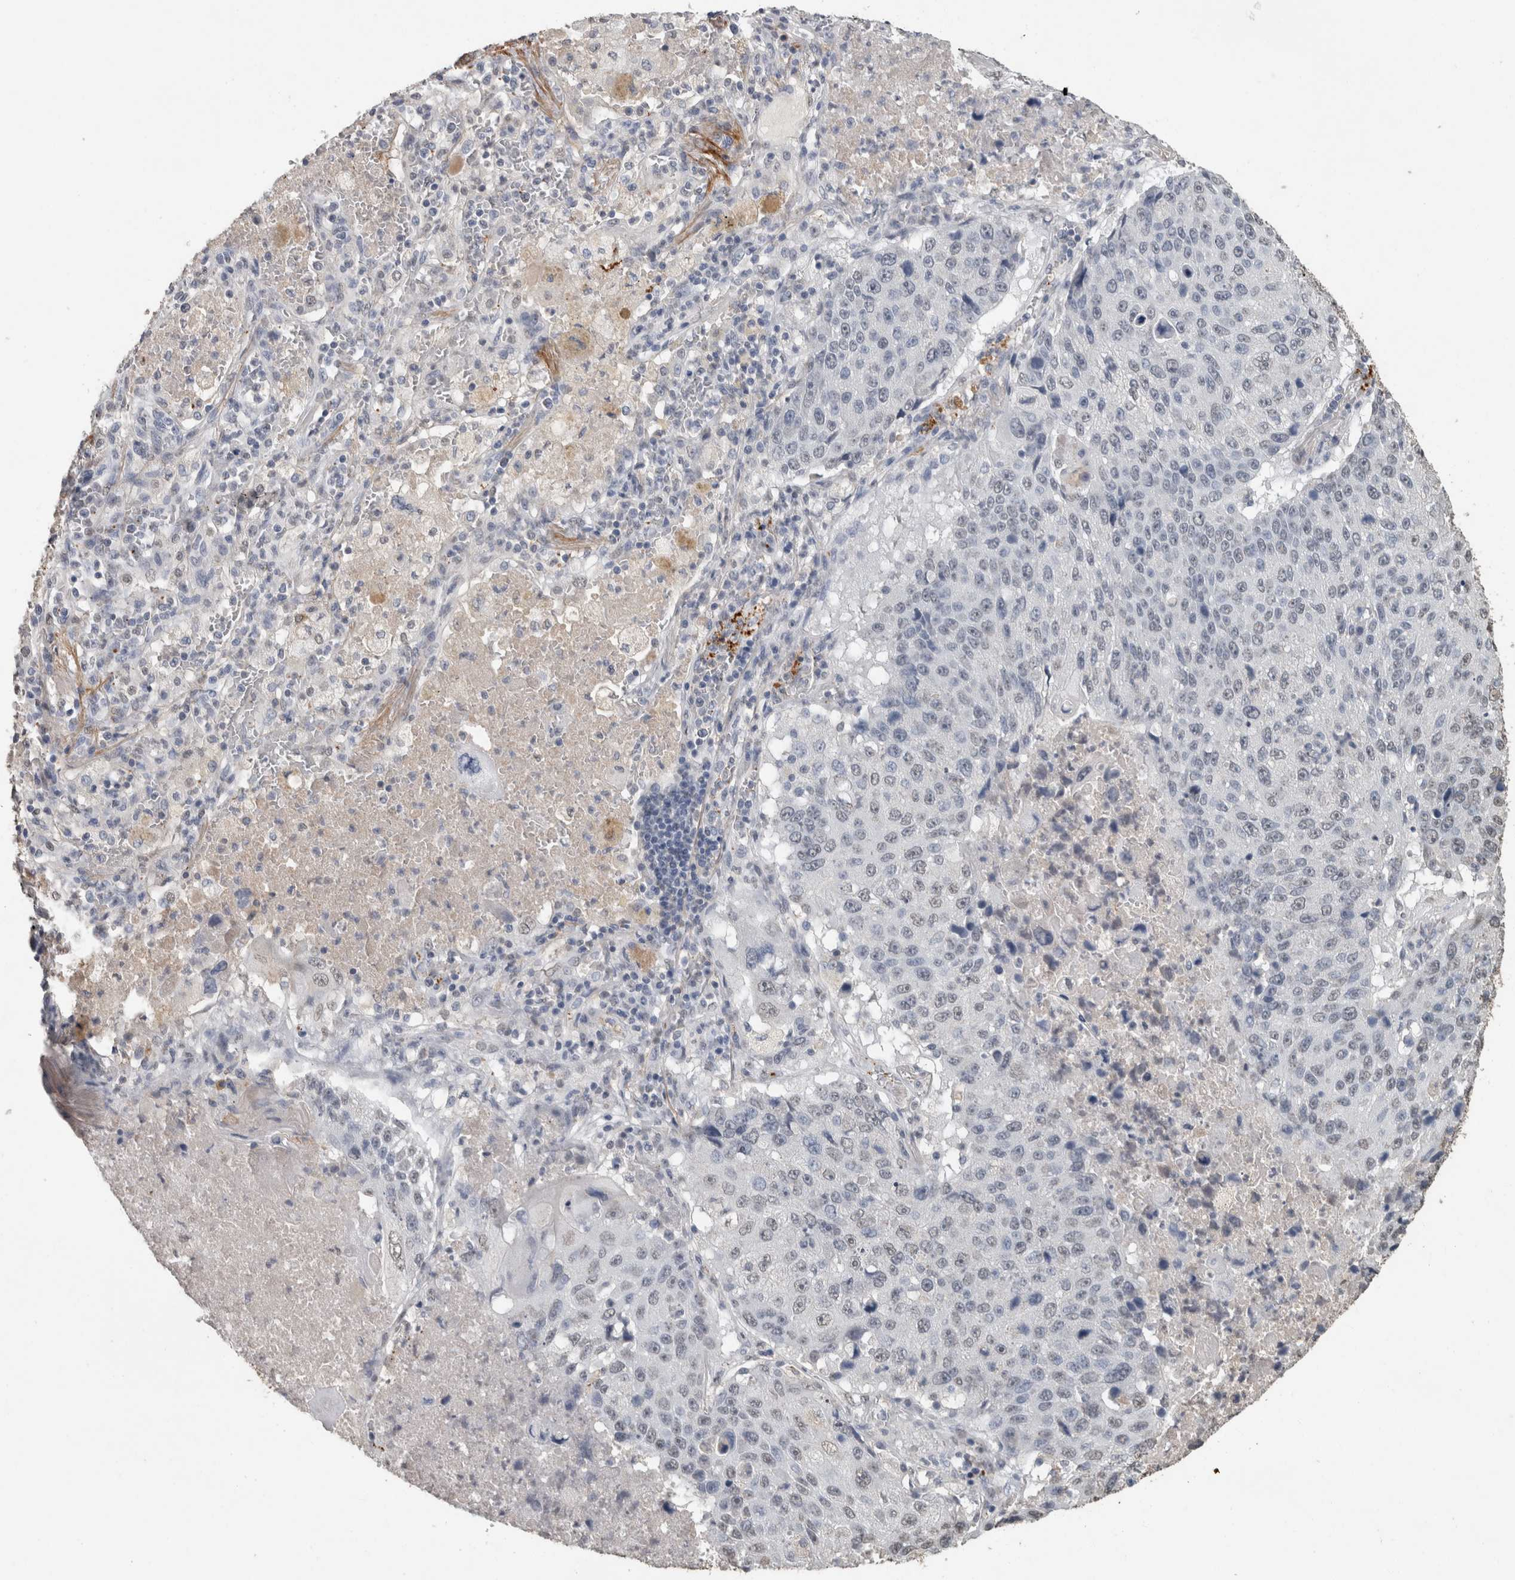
{"staining": {"intensity": "negative", "quantity": "none", "location": "none"}, "tissue": "lung cancer", "cell_type": "Tumor cells", "image_type": "cancer", "snomed": [{"axis": "morphology", "description": "Squamous cell carcinoma, NOS"}, {"axis": "topography", "description": "Lung"}], "caption": "Immunohistochemical staining of human squamous cell carcinoma (lung) shows no significant expression in tumor cells. The staining is performed using DAB brown chromogen with nuclei counter-stained in using hematoxylin.", "gene": "LTBP1", "patient": {"sex": "male", "age": 61}}